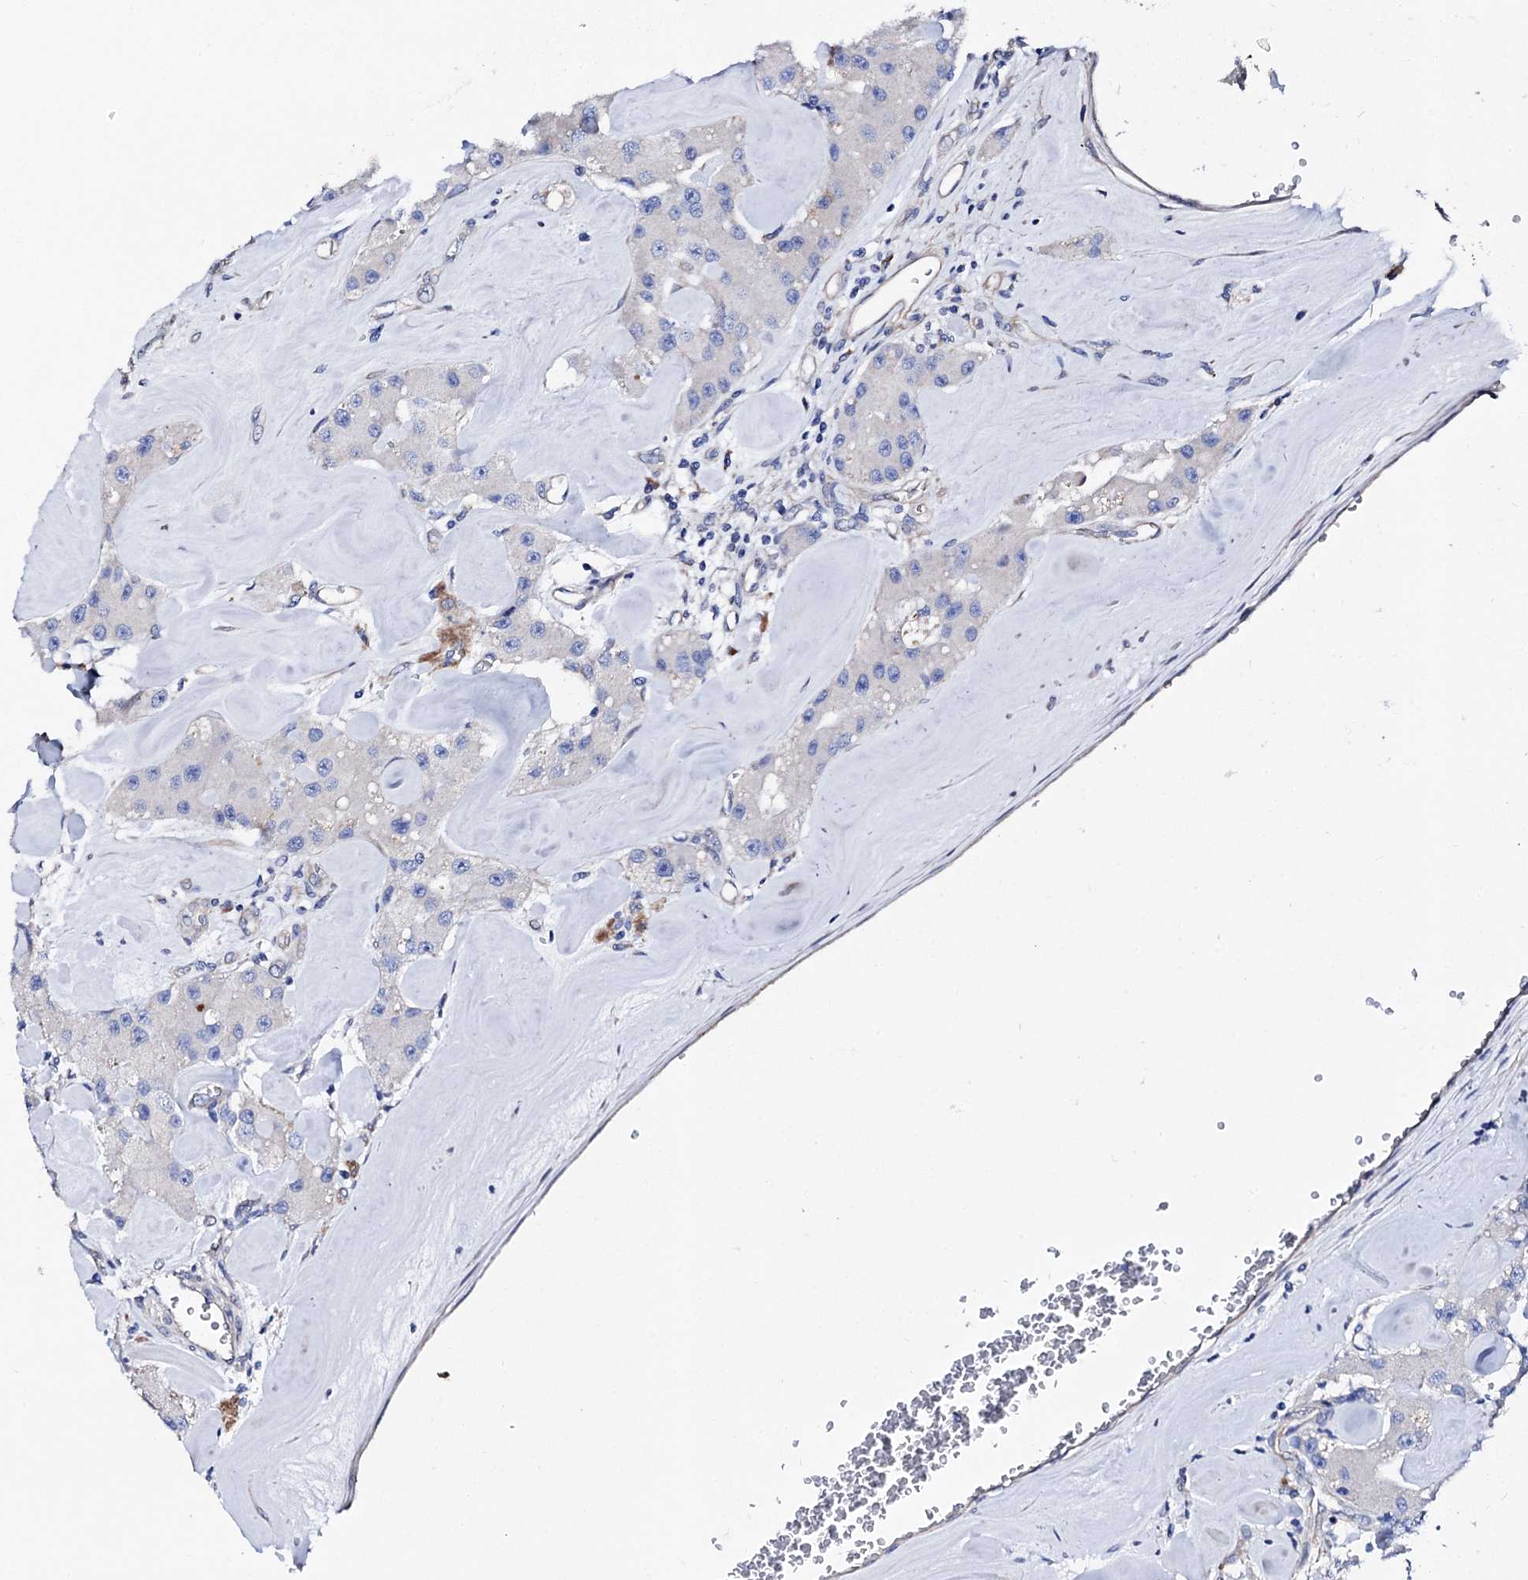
{"staining": {"intensity": "negative", "quantity": "none", "location": "none"}, "tissue": "carcinoid", "cell_type": "Tumor cells", "image_type": "cancer", "snomed": [{"axis": "morphology", "description": "Carcinoid, malignant, NOS"}, {"axis": "topography", "description": "Pancreas"}], "caption": "Tumor cells show no significant protein staining in carcinoid (malignant). (DAB immunohistochemistry (IHC) with hematoxylin counter stain).", "gene": "KLHL32", "patient": {"sex": "male", "age": 41}}